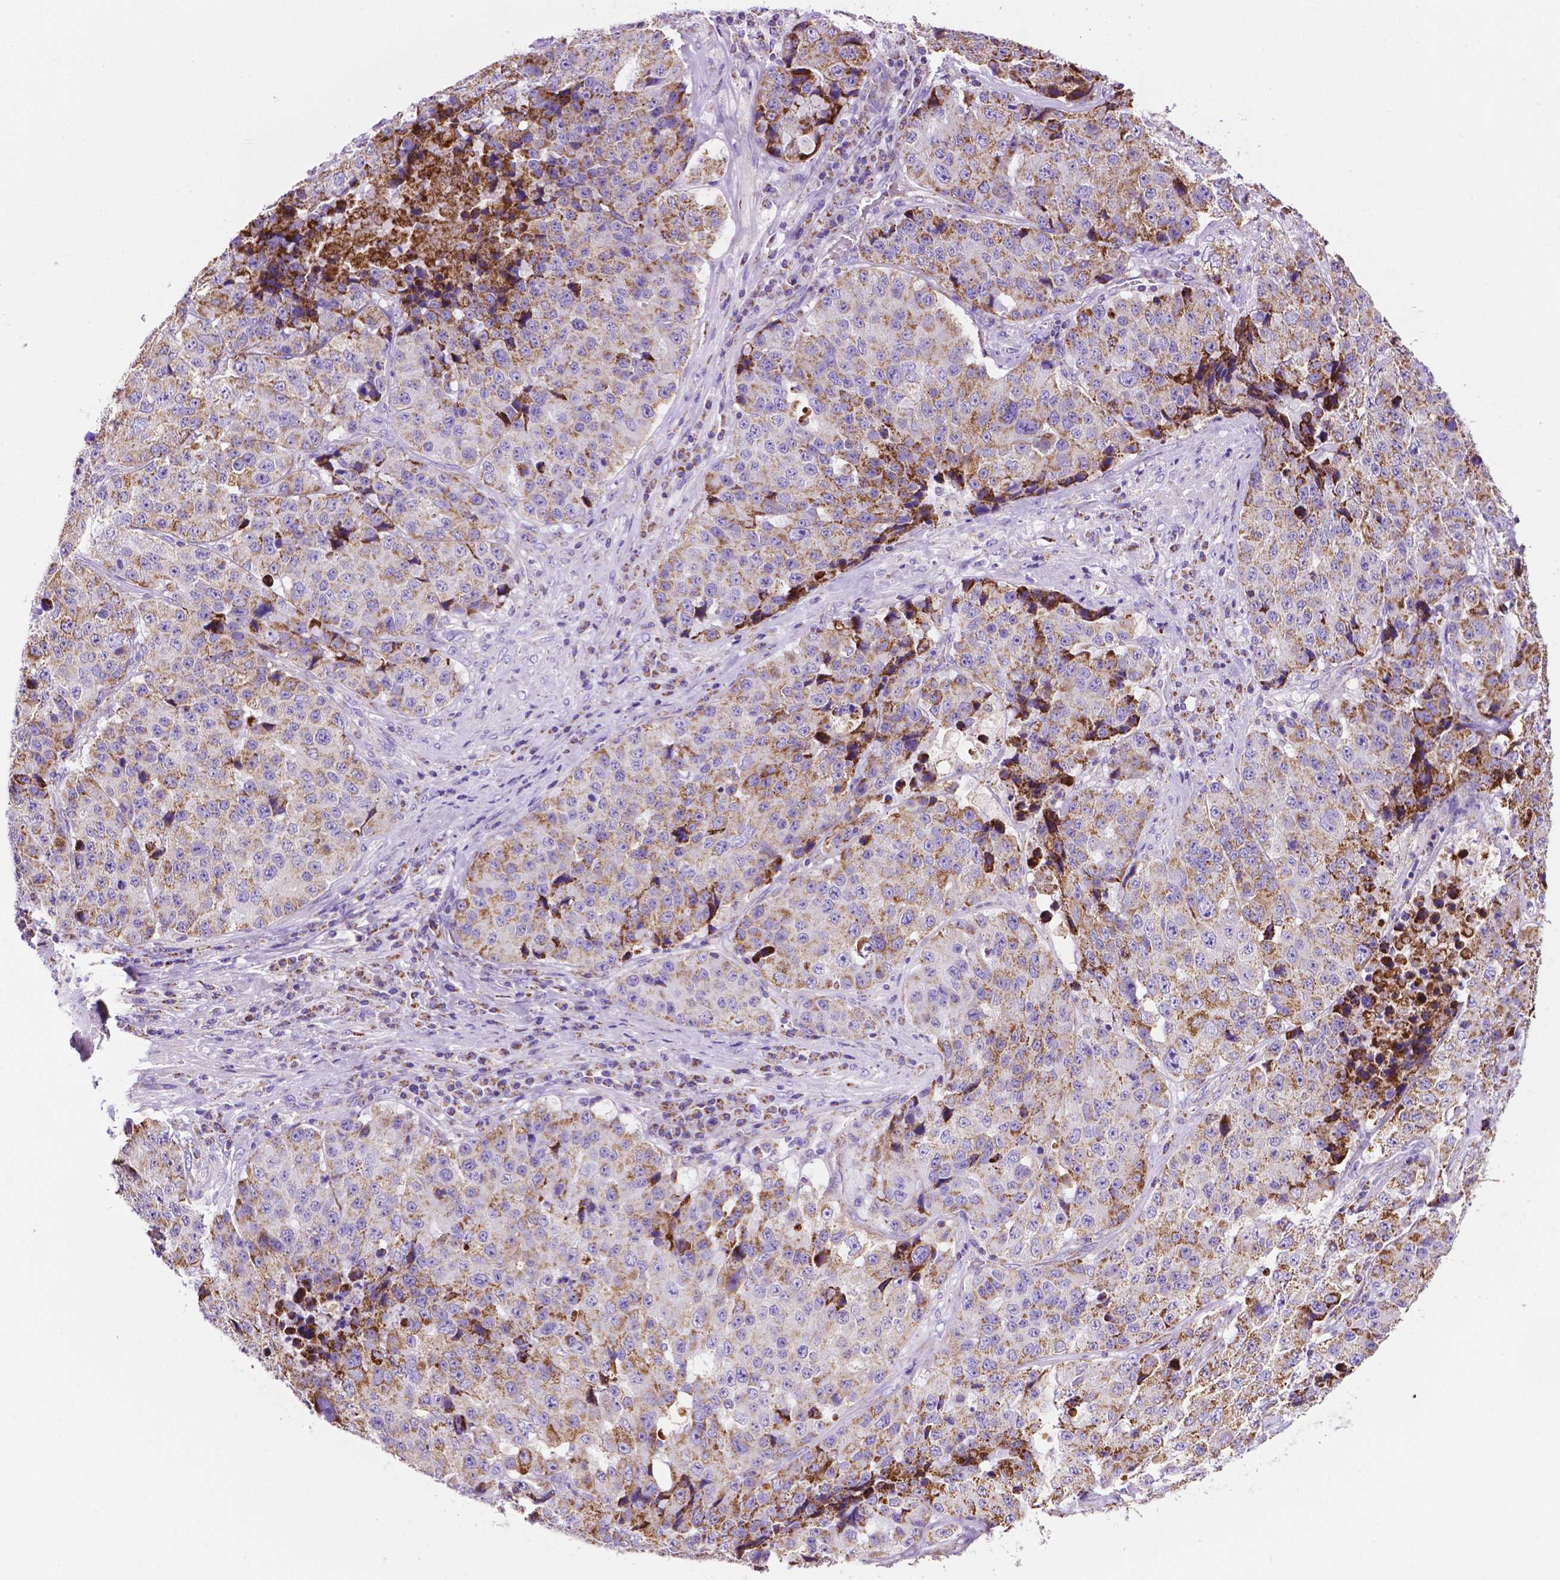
{"staining": {"intensity": "moderate", "quantity": ">75%", "location": "cytoplasmic/membranous"}, "tissue": "stomach cancer", "cell_type": "Tumor cells", "image_type": "cancer", "snomed": [{"axis": "morphology", "description": "Adenocarcinoma, NOS"}, {"axis": "topography", "description": "Stomach"}], "caption": "DAB immunohistochemical staining of human stomach cancer (adenocarcinoma) reveals moderate cytoplasmic/membranous protein staining in about >75% of tumor cells.", "gene": "GDPD5", "patient": {"sex": "male", "age": 71}}